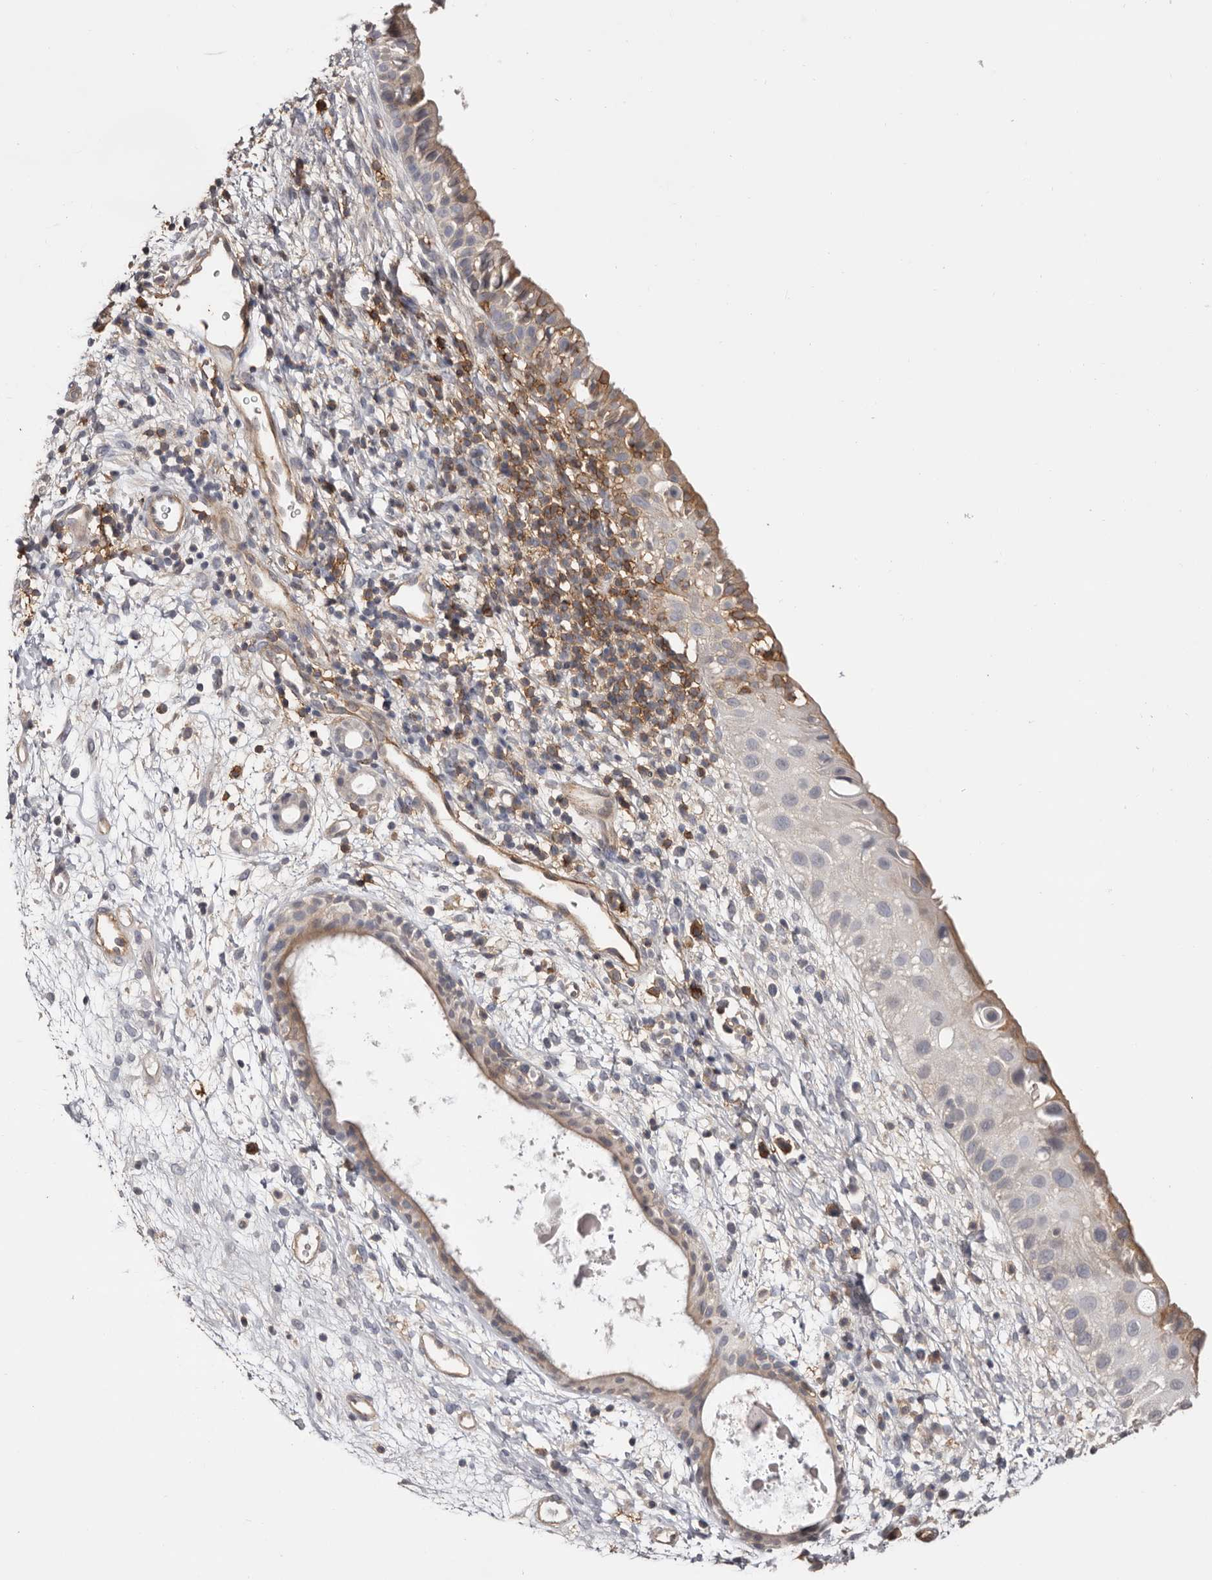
{"staining": {"intensity": "weak", "quantity": "25%-75%", "location": "cytoplasmic/membranous"}, "tissue": "nasopharynx", "cell_type": "Respiratory epithelial cells", "image_type": "normal", "snomed": [{"axis": "morphology", "description": "Normal tissue, NOS"}, {"axis": "topography", "description": "Nasopharynx"}], "caption": "Immunohistochemistry (IHC) of normal nasopharynx reveals low levels of weak cytoplasmic/membranous expression in approximately 25%-75% of respiratory epithelial cells. (brown staining indicates protein expression, while blue staining denotes nuclei).", "gene": "MMACHC", "patient": {"sex": "male", "age": 22}}